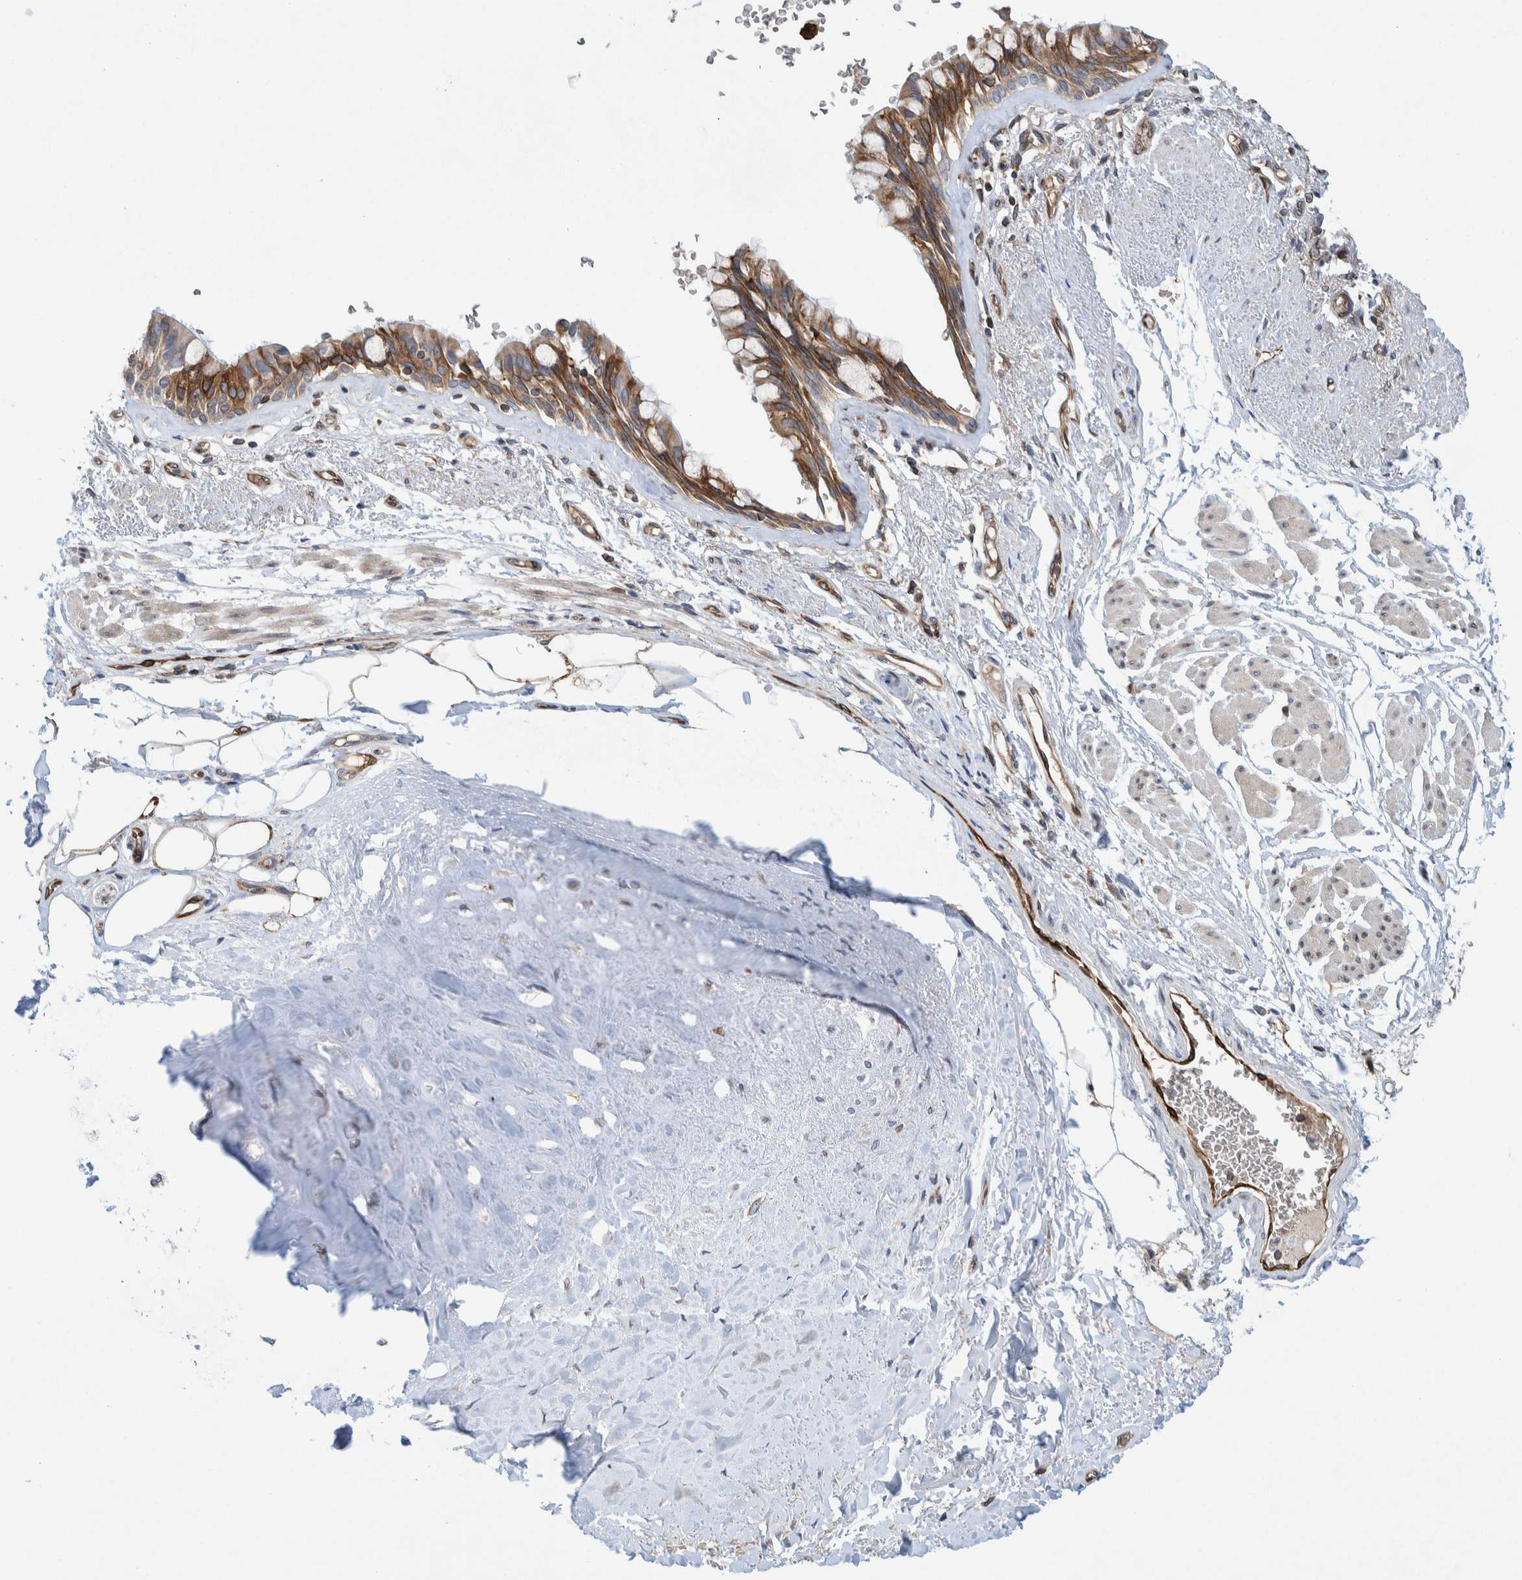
{"staining": {"intensity": "moderate", "quantity": ">75%", "location": "cytoplasmic/membranous"}, "tissue": "bronchus", "cell_type": "Respiratory epithelial cells", "image_type": "normal", "snomed": [{"axis": "morphology", "description": "Normal tissue, NOS"}, {"axis": "topography", "description": "Bronchus"}], "caption": "Immunohistochemical staining of unremarkable human bronchus shows >75% levels of moderate cytoplasmic/membranous protein staining in approximately >75% of respiratory epithelial cells. The protein of interest is shown in brown color, while the nuclei are stained blue.", "gene": "THEM6", "patient": {"sex": "male", "age": 66}}